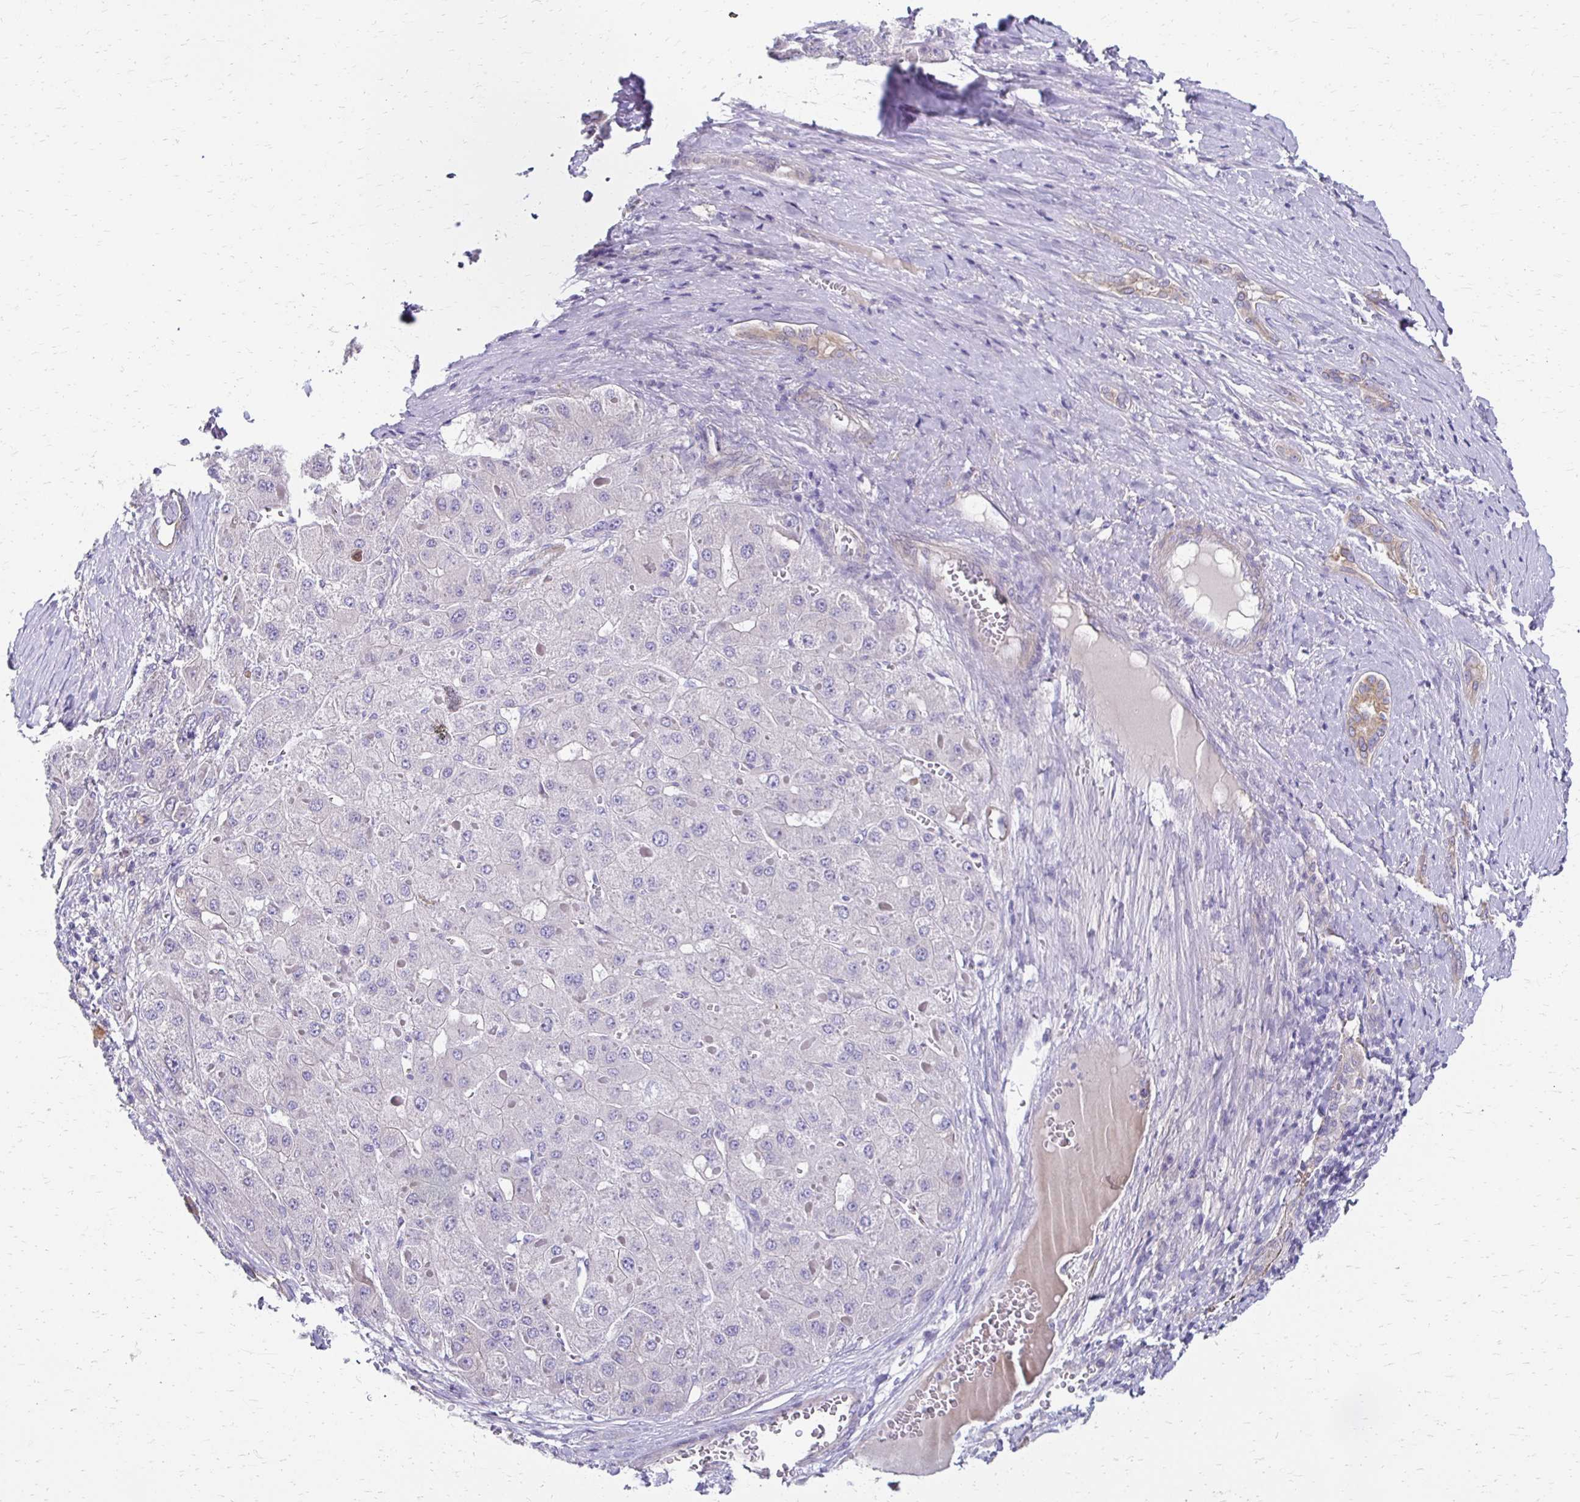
{"staining": {"intensity": "negative", "quantity": "none", "location": "none"}, "tissue": "liver cancer", "cell_type": "Tumor cells", "image_type": "cancer", "snomed": [{"axis": "morphology", "description": "Carcinoma, Hepatocellular, NOS"}, {"axis": "topography", "description": "Liver"}], "caption": "The immunohistochemistry photomicrograph has no significant staining in tumor cells of hepatocellular carcinoma (liver) tissue.", "gene": "AKAP6", "patient": {"sex": "female", "age": 73}}